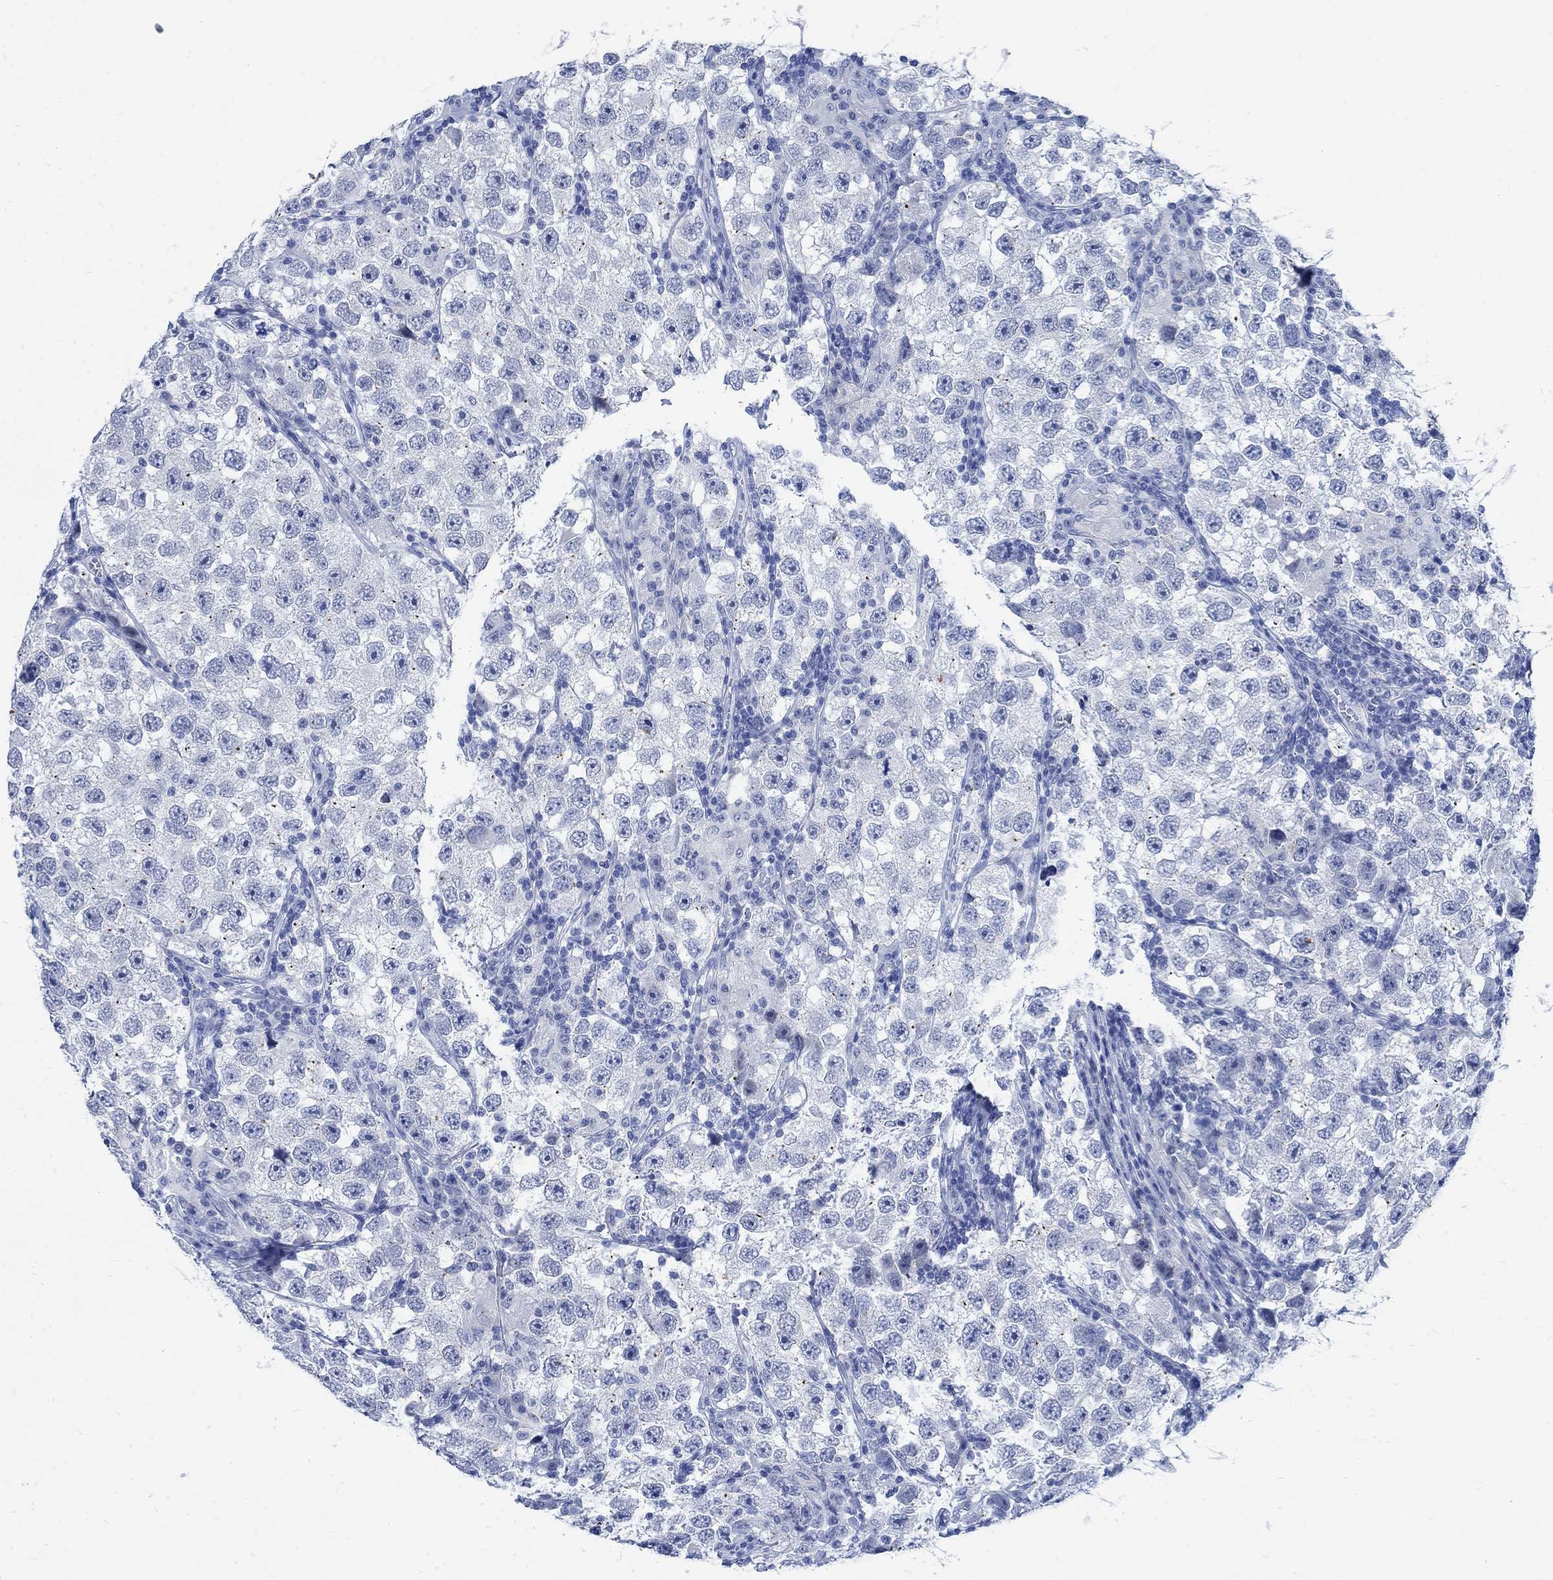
{"staining": {"intensity": "negative", "quantity": "none", "location": "none"}, "tissue": "testis cancer", "cell_type": "Tumor cells", "image_type": "cancer", "snomed": [{"axis": "morphology", "description": "Seminoma, NOS"}, {"axis": "topography", "description": "Testis"}], "caption": "This is an IHC photomicrograph of human testis seminoma. There is no expression in tumor cells.", "gene": "CAMK2N1", "patient": {"sex": "male", "age": 26}}